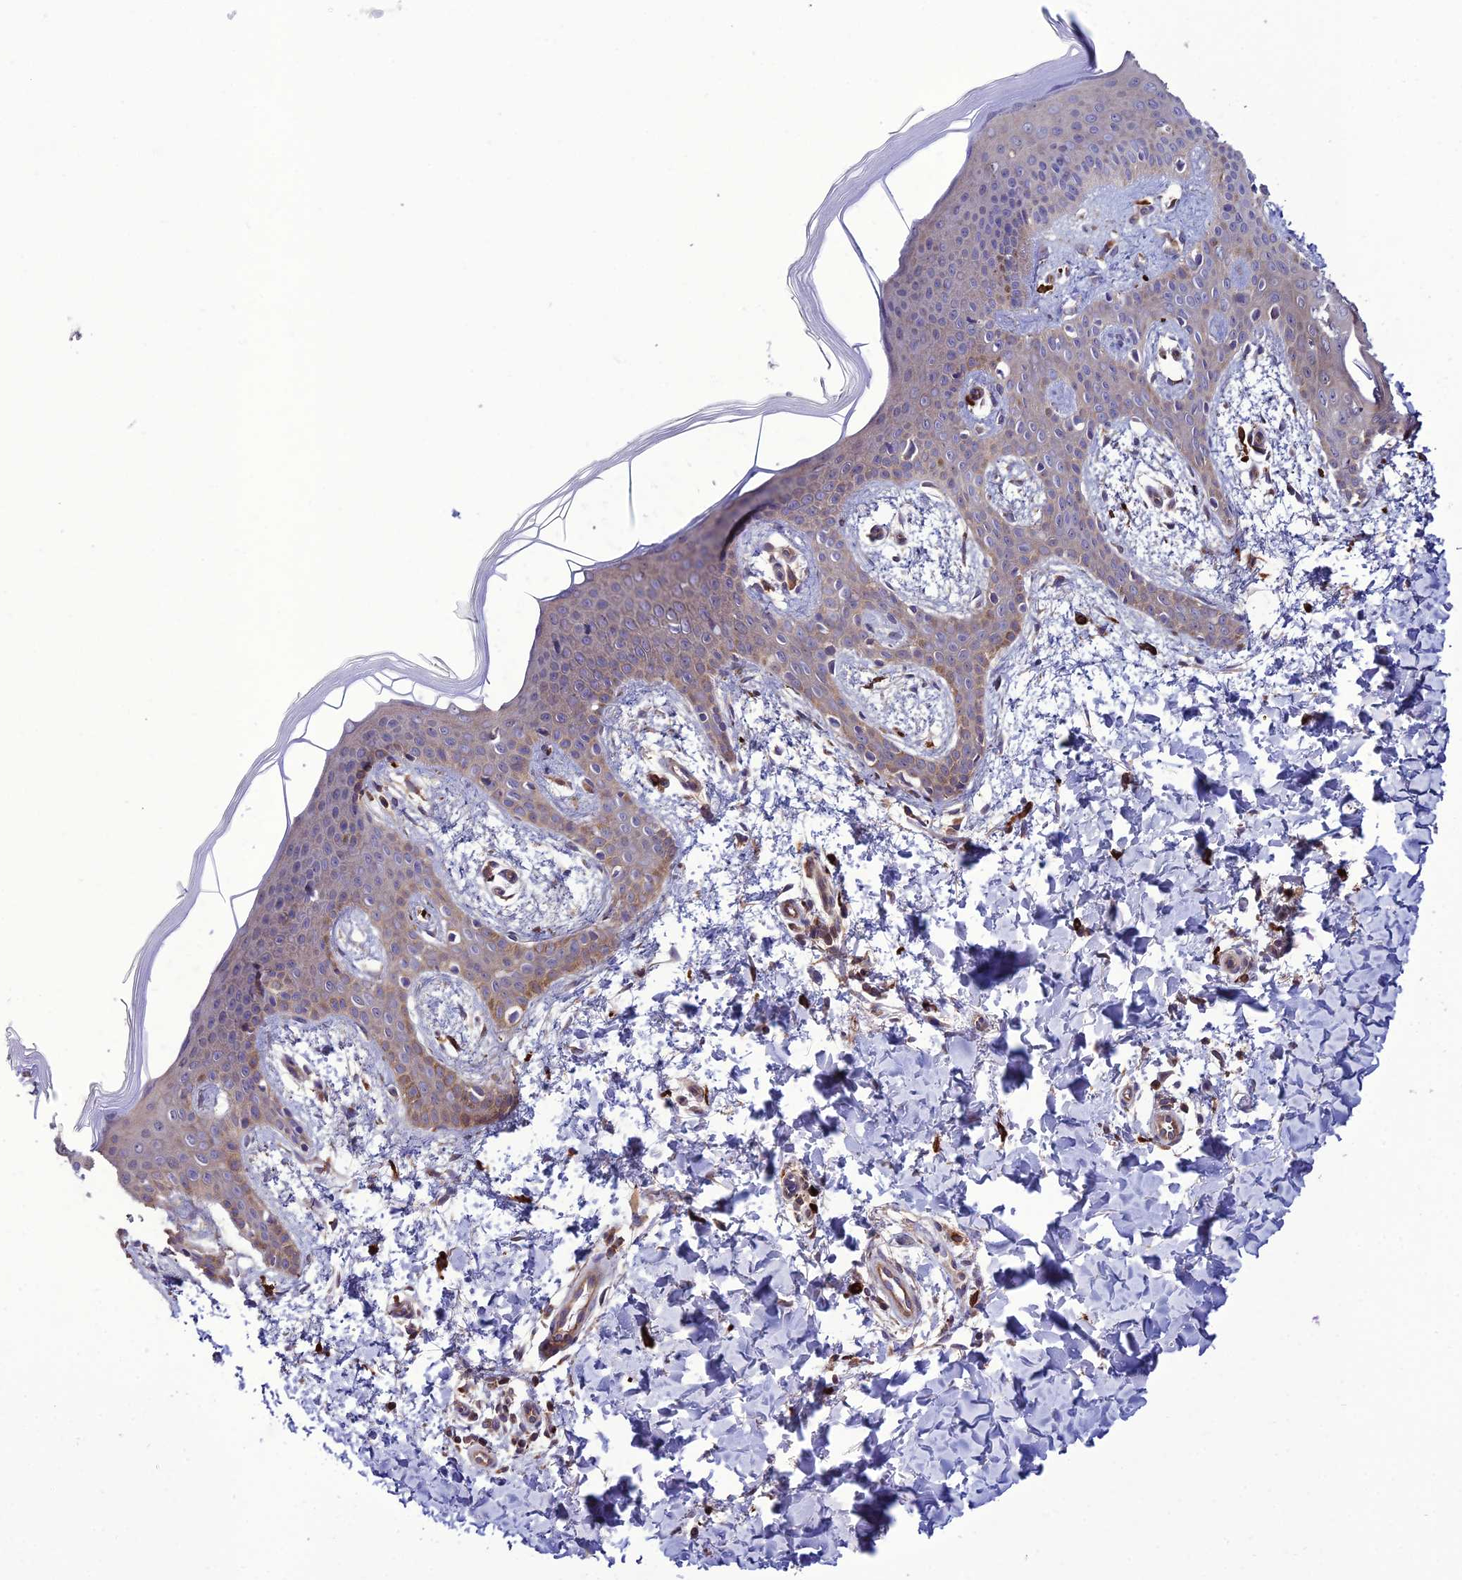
{"staining": {"intensity": "moderate", "quantity": ">75%", "location": "cytoplasmic/membranous"}, "tissue": "skin", "cell_type": "Fibroblasts", "image_type": "normal", "snomed": [{"axis": "morphology", "description": "Normal tissue, NOS"}, {"axis": "topography", "description": "Skin"}], "caption": "IHC (DAB) staining of normal skin displays moderate cytoplasmic/membranous protein expression in approximately >75% of fibroblasts.", "gene": "PPIL3", "patient": {"sex": "male", "age": 36}}